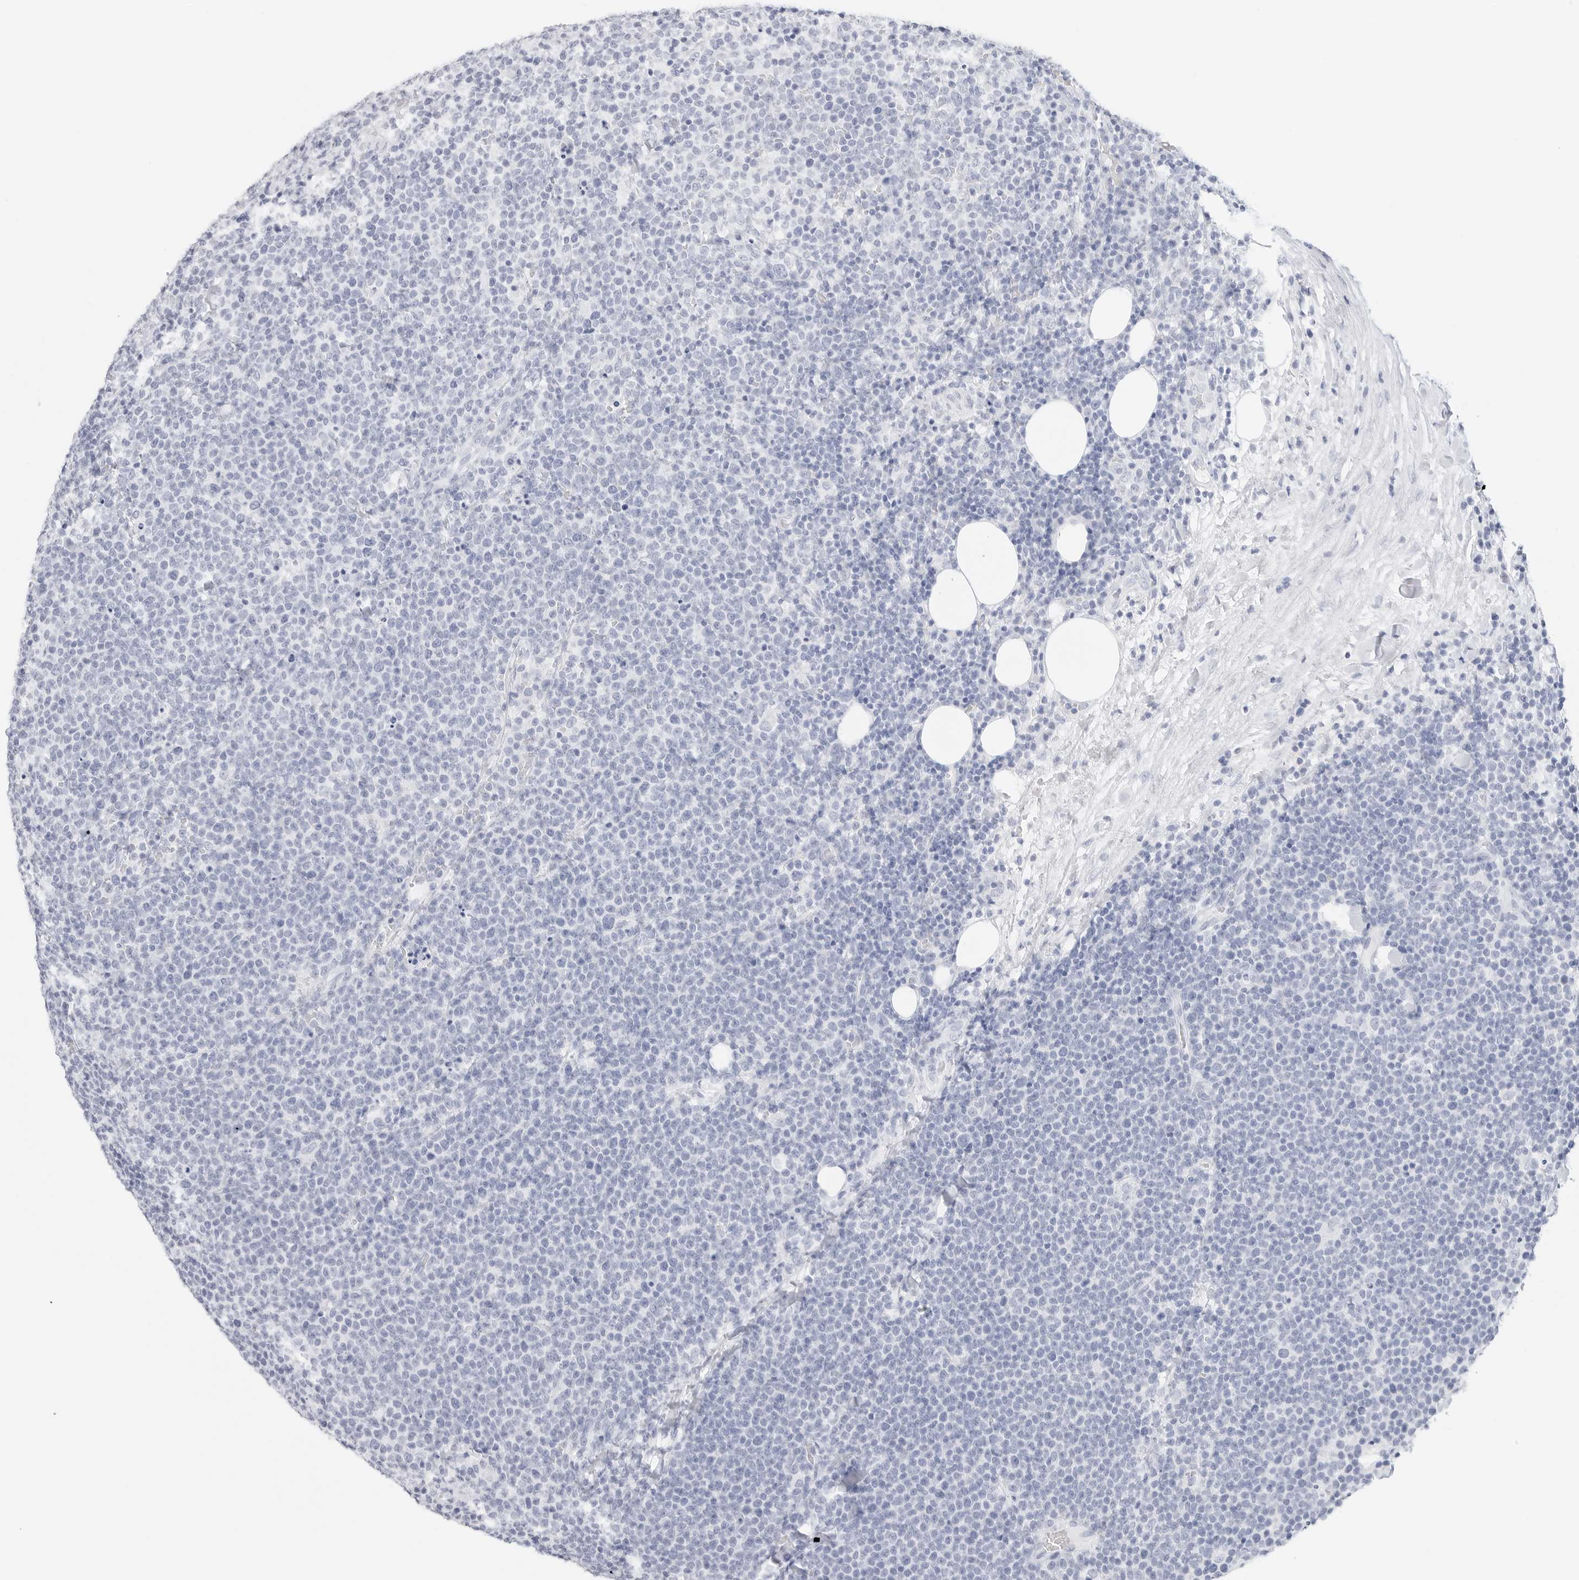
{"staining": {"intensity": "negative", "quantity": "none", "location": "none"}, "tissue": "lymphoma", "cell_type": "Tumor cells", "image_type": "cancer", "snomed": [{"axis": "morphology", "description": "Malignant lymphoma, non-Hodgkin's type, High grade"}, {"axis": "topography", "description": "Lymph node"}], "caption": "There is no significant positivity in tumor cells of lymphoma. The staining is performed using DAB brown chromogen with nuclei counter-stained in using hematoxylin.", "gene": "TFF2", "patient": {"sex": "male", "age": 61}}